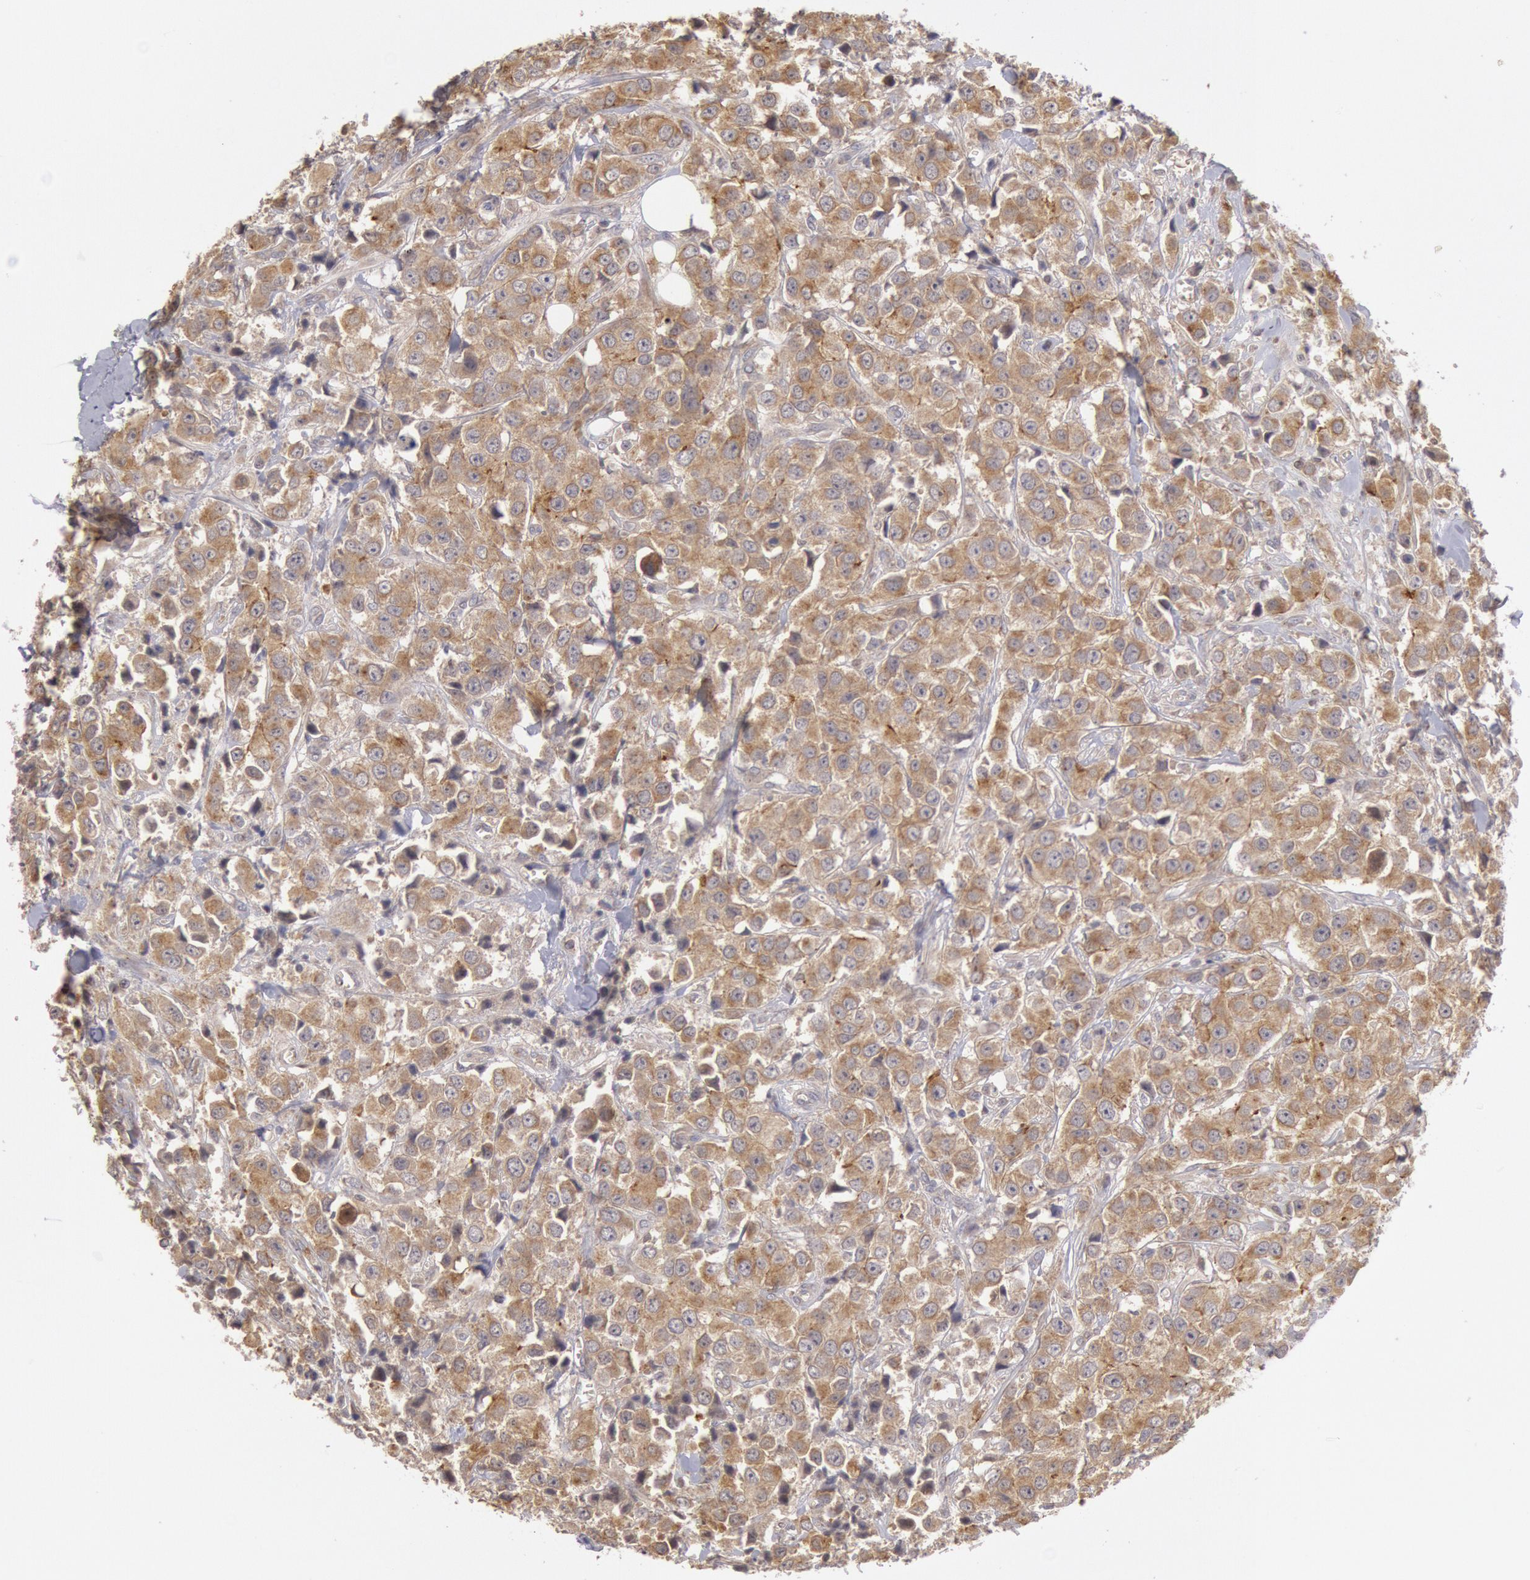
{"staining": {"intensity": "strong", "quantity": ">75%", "location": "cytoplasmic/membranous"}, "tissue": "breast cancer", "cell_type": "Tumor cells", "image_type": "cancer", "snomed": [{"axis": "morphology", "description": "Duct carcinoma"}, {"axis": "topography", "description": "Breast"}], "caption": "Immunohistochemical staining of human breast invasive ductal carcinoma reveals high levels of strong cytoplasmic/membranous protein staining in about >75% of tumor cells.", "gene": "PLA2G6", "patient": {"sex": "female", "age": 58}}